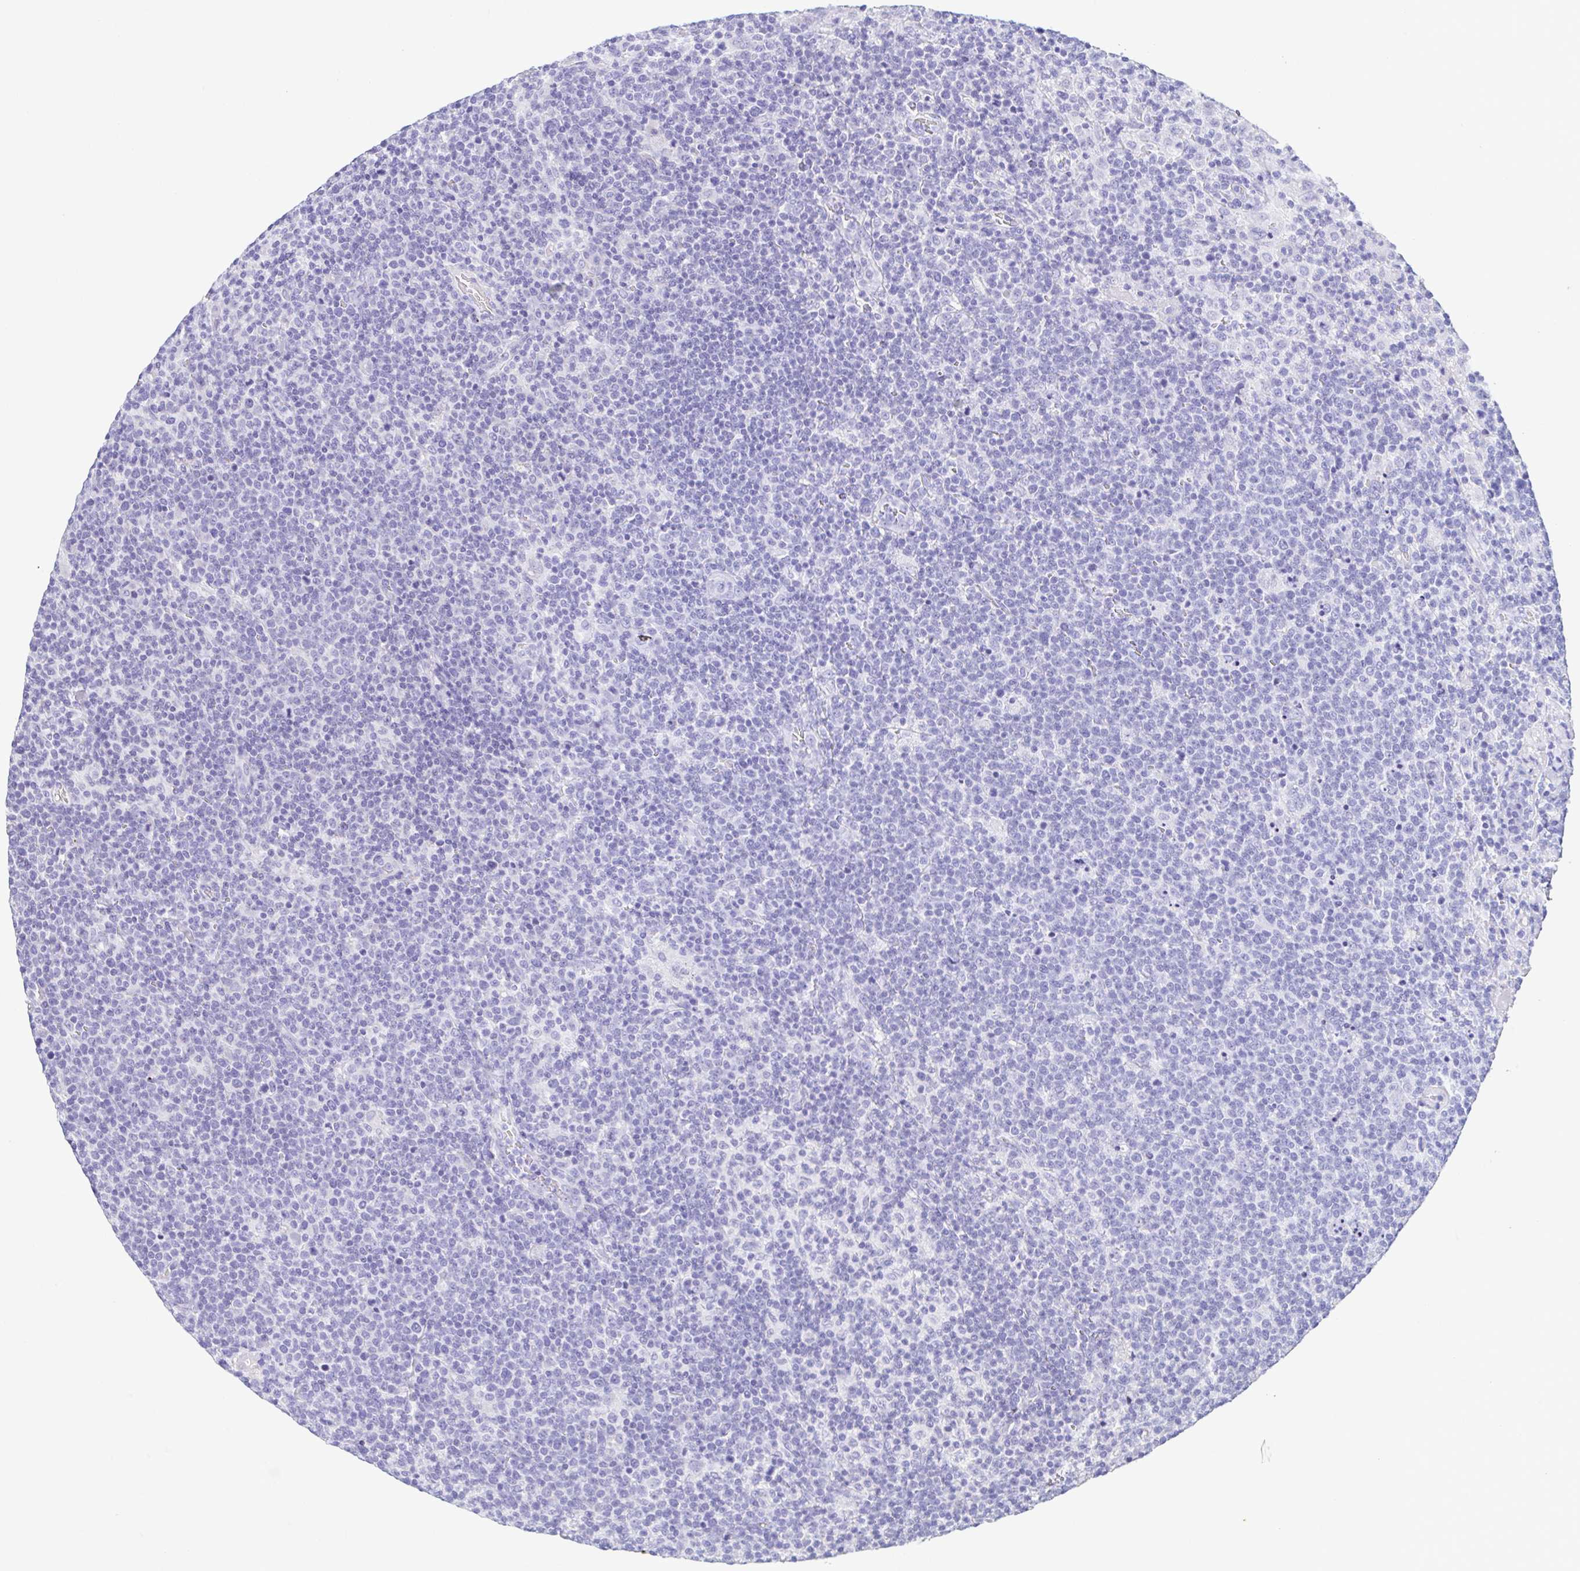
{"staining": {"intensity": "negative", "quantity": "none", "location": "none"}, "tissue": "lymphoma", "cell_type": "Tumor cells", "image_type": "cancer", "snomed": [{"axis": "morphology", "description": "Malignant lymphoma, non-Hodgkin's type, High grade"}, {"axis": "topography", "description": "Lymph node"}], "caption": "Immunohistochemical staining of human lymphoma exhibits no significant staining in tumor cells.", "gene": "GINM1", "patient": {"sex": "male", "age": 61}}